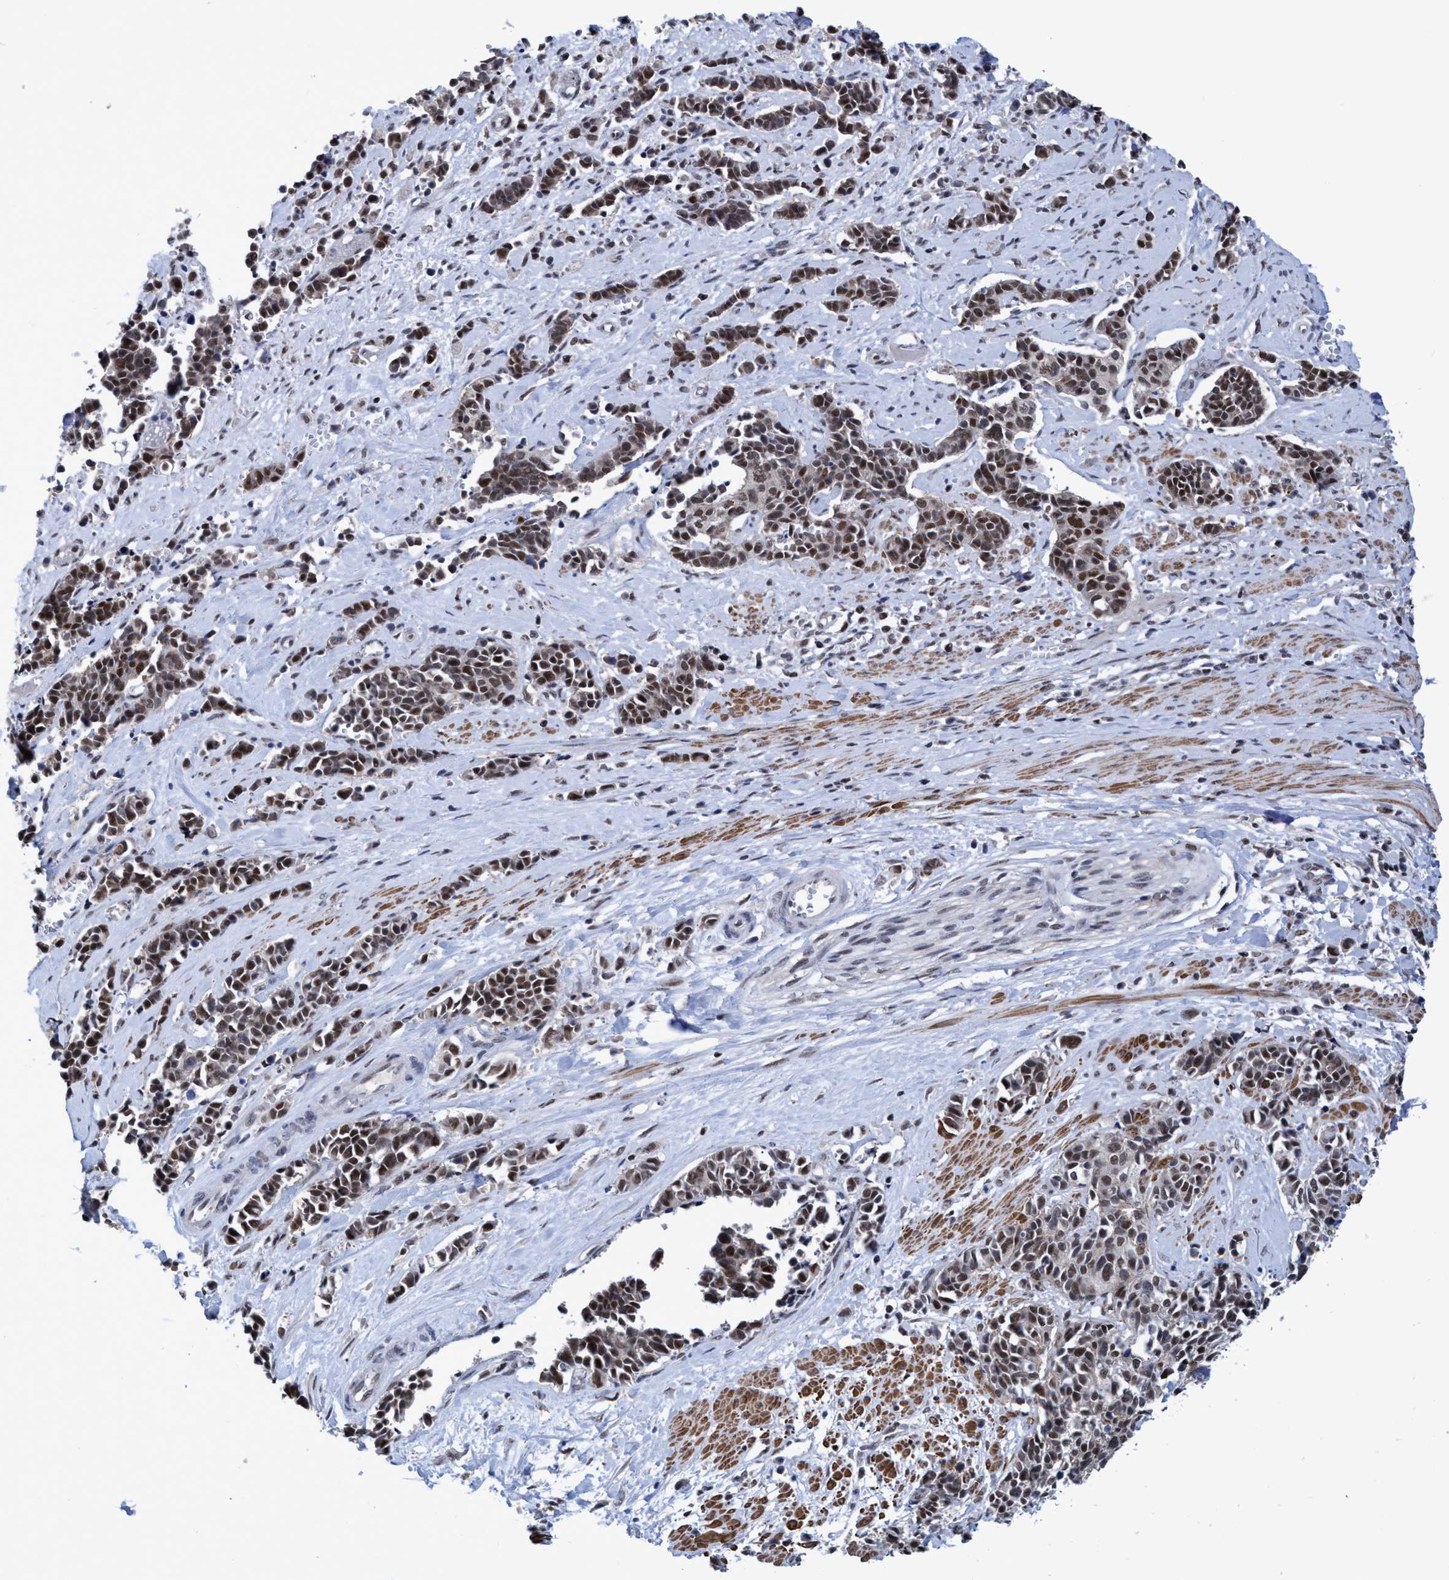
{"staining": {"intensity": "moderate", "quantity": ">75%", "location": "nuclear"}, "tissue": "cervical cancer", "cell_type": "Tumor cells", "image_type": "cancer", "snomed": [{"axis": "morphology", "description": "Squamous cell carcinoma, NOS"}, {"axis": "topography", "description": "Cervix"}], "caption": "The histopathology image displays staining of cervical cancer (squamous cell carcinoma), revealing moderate nuclear protein positivity (brown color) within tumor cells.", "gene": "C9orf78", "patient": {"sex": "female", "age": 35}}